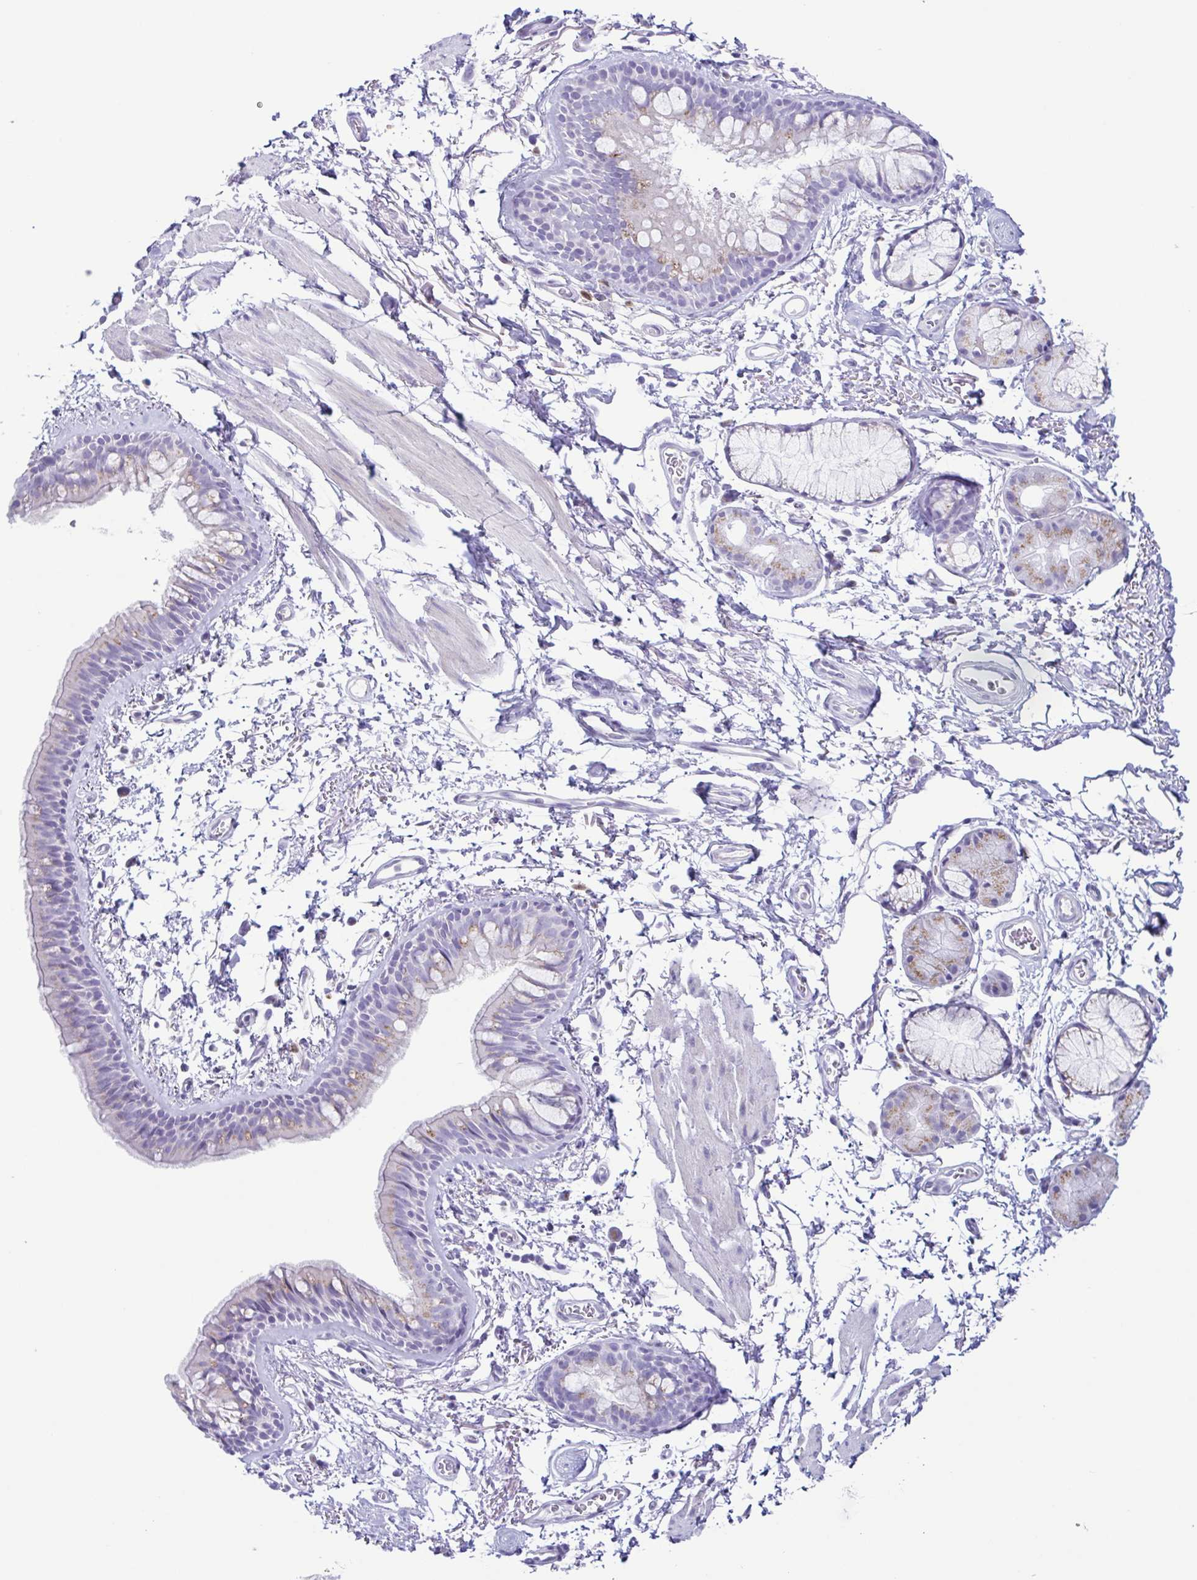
{"staining": {"intensity": "weak", "quantity": "<25%", "location": "cytoplasmic/membranous"}, "tissue": "bronchus", "cell_type": "Respiratory epithelial cells", "image_type": "normal", "snomed": [{"axis": "morphology", "description": "Normal tissue, NOS"}, {"axis": "topography", "description": "Cartilage tissue"}, {"axis": "topography", "description": "Bronchus"}], "caption": "A high-resolution image shows IHC staining of normal bronchus, which shows no significant positivity in respiratory epithelial cells.", "gene": "AZU1", "patient": {"sex": "female", "age": 79}}